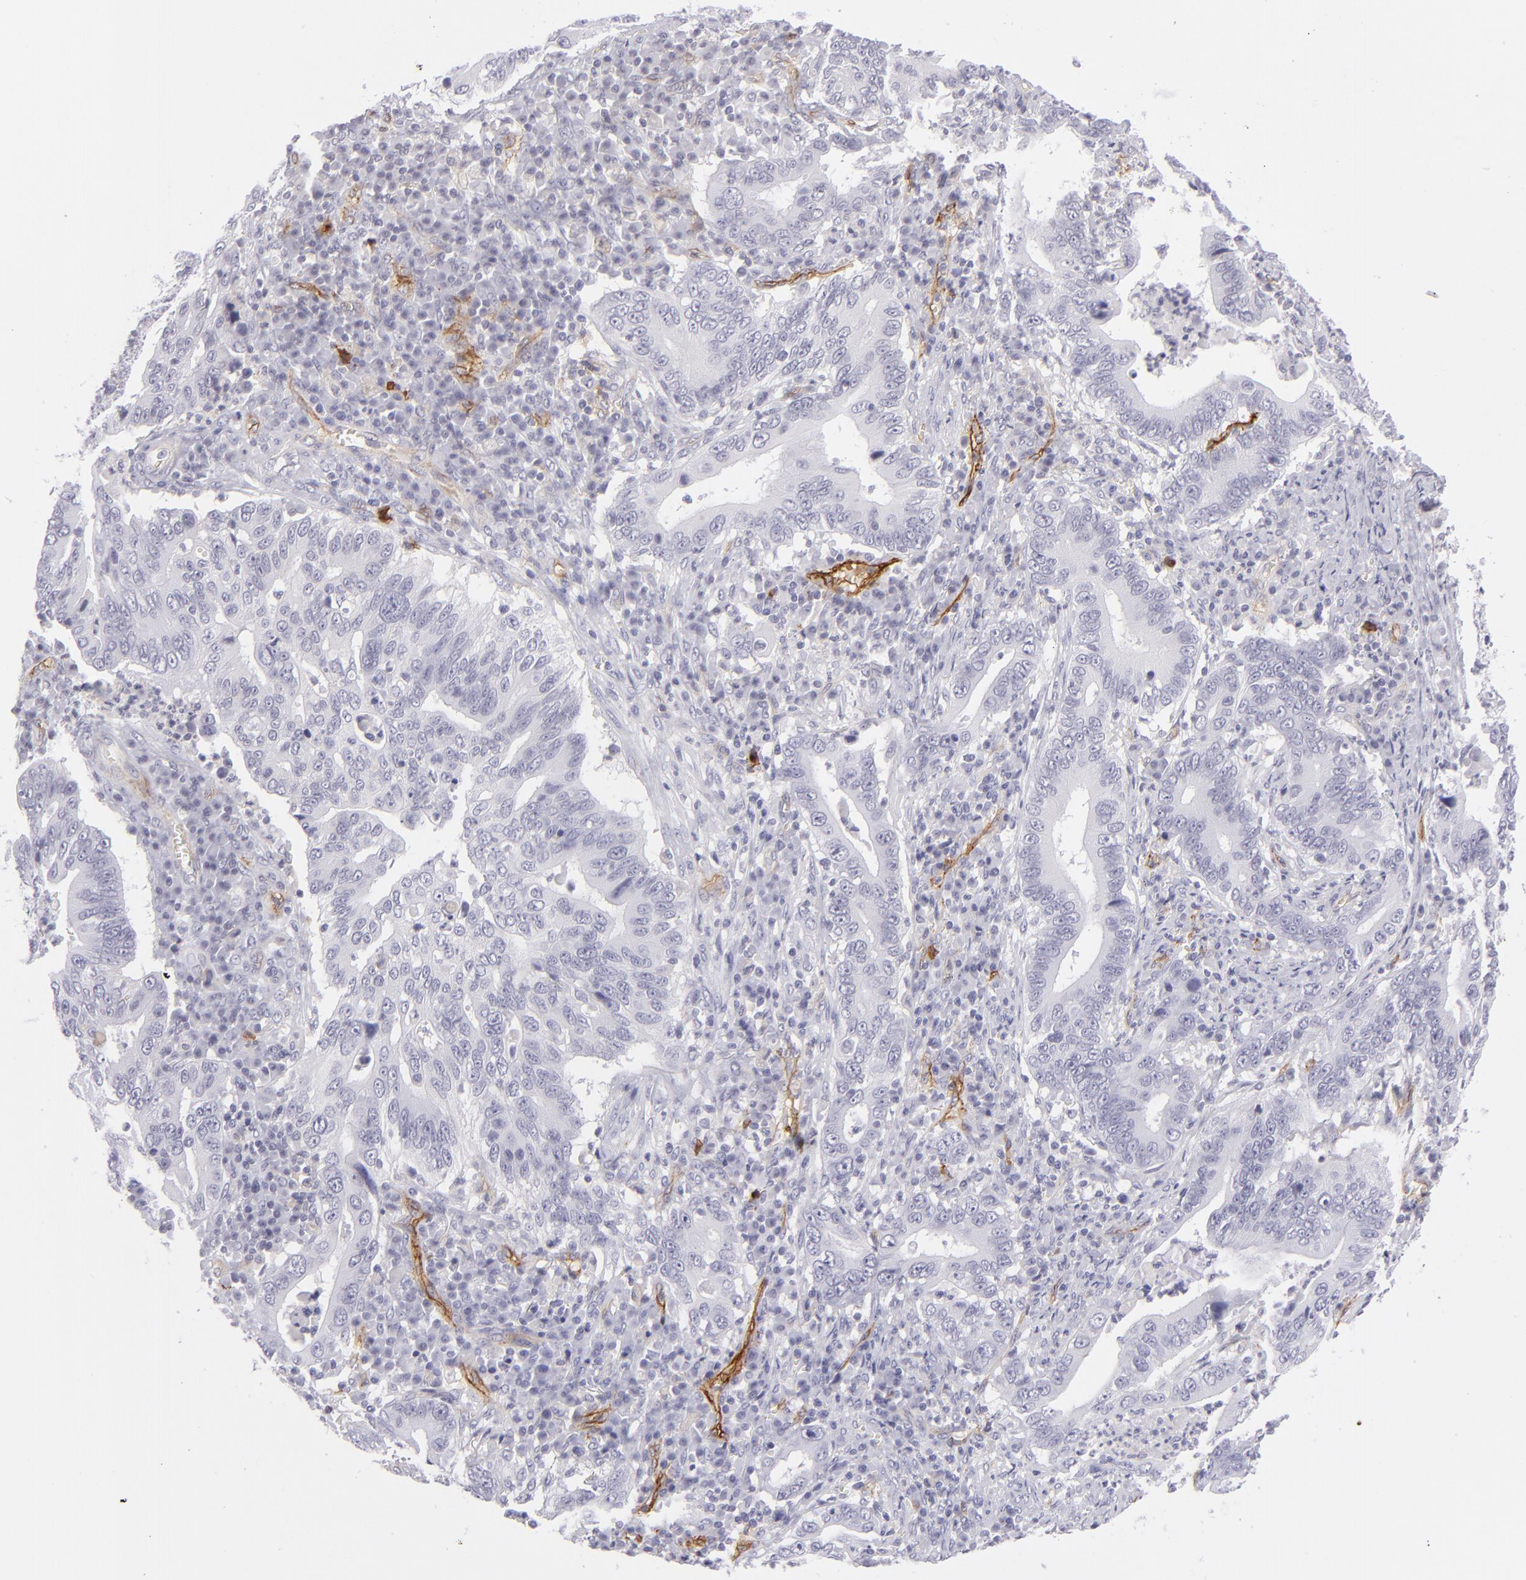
{"staining": {"intensity": "negative", "quantity": "none", "location": "none"}, "tissue": "stomach cancer", "cell_type": "Tumor cells", "image_type": "cancer", "snomed": [{"axis": "morphology", "description": "Adenocarcinoma, NOS"}, {"axis": "topography", "description": "Stomach, upper"}], "caption": "A histopathology image of stomach cancer stained for a protein demonstrates no brown staining in tumor cells. (DAB (3,3'-diaminobenzidine) immunohistochemistry (IHC), high magnification).", "gene": "THBD", "patient": {"sex": "male", "age": 63}}